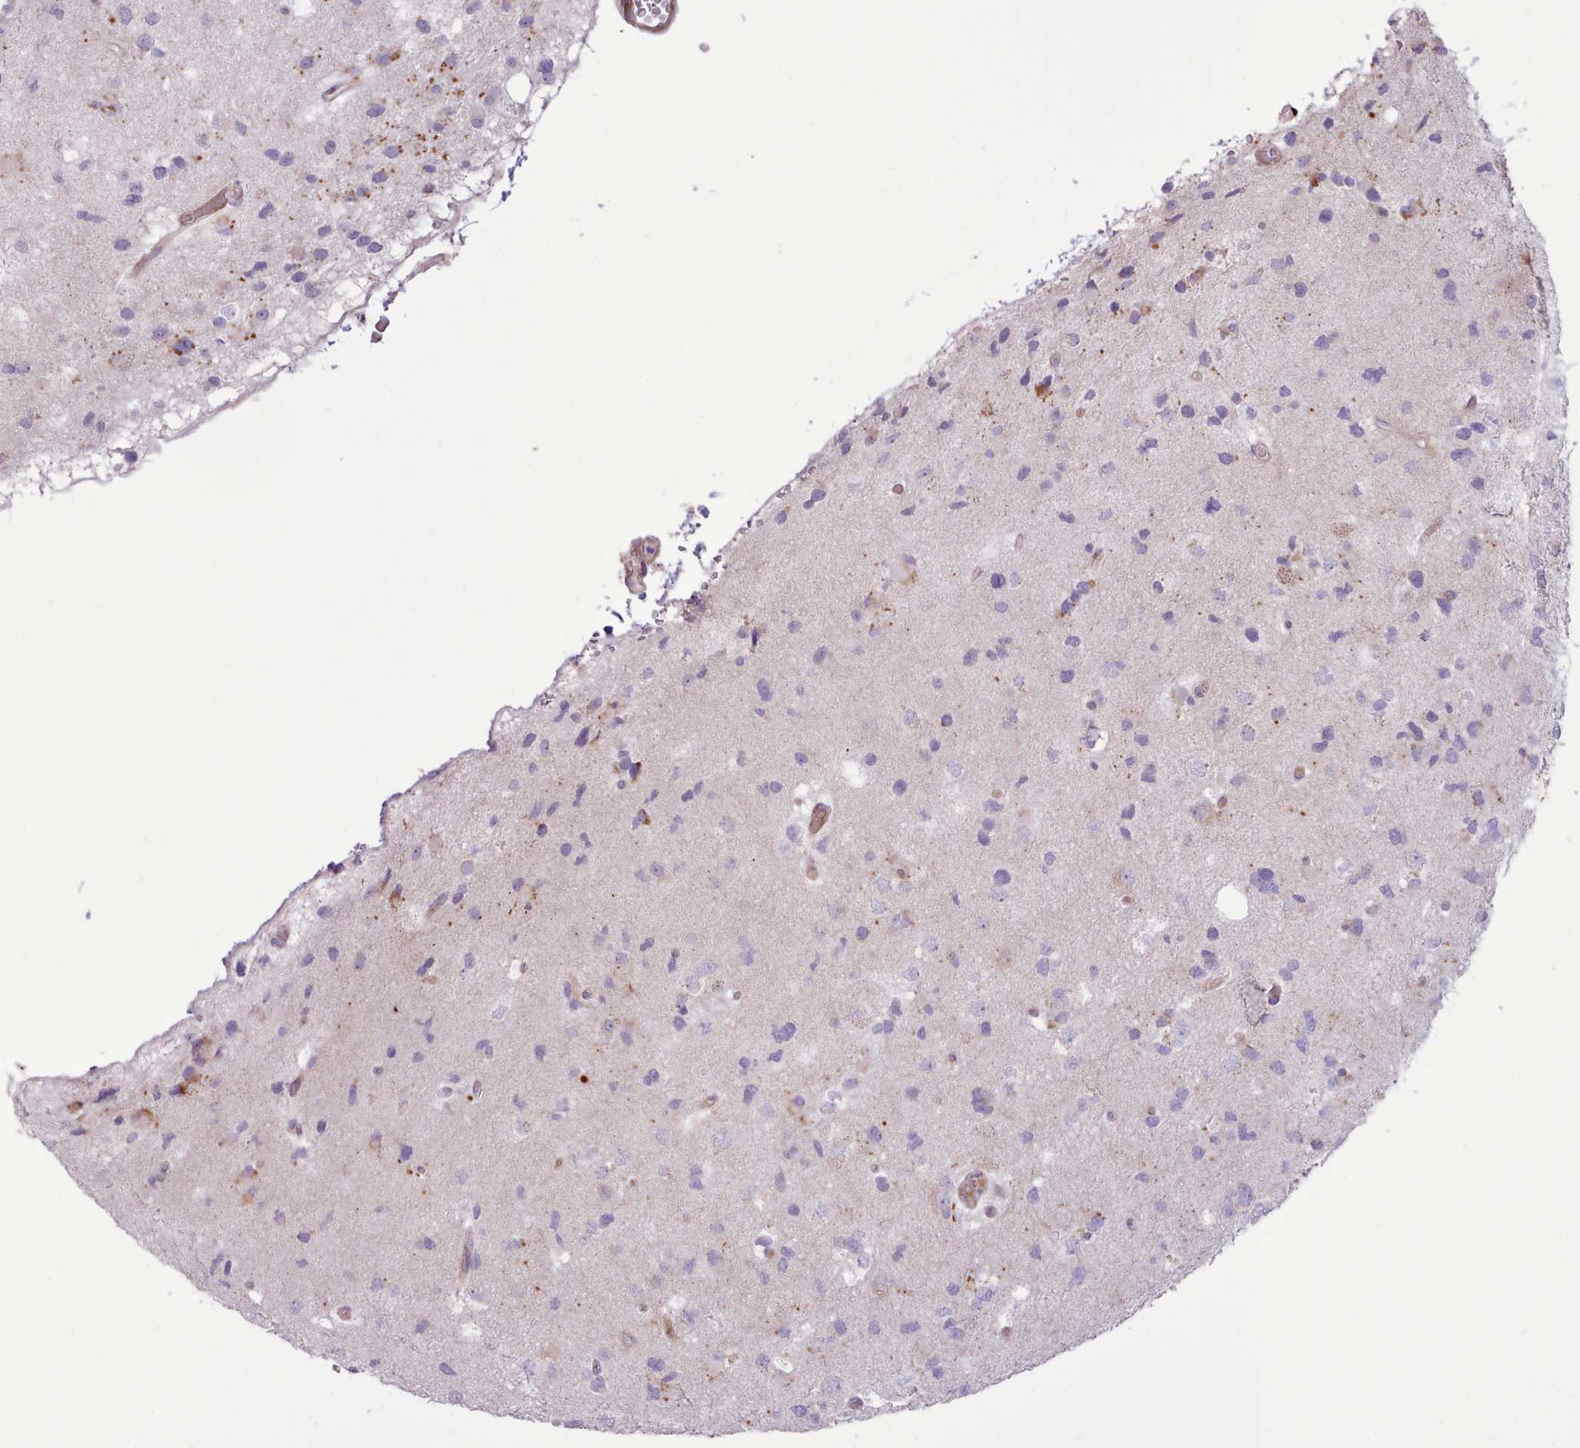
{"staining": {"intensity": "negative", "quantity": "none", "location": "none"}, "tissue": "glioma", "cell_type": "Tumor cells", "image_type": "cancer", "snomed": [{"axis": "morphology", "description": "Glioma, malignant, High grade"}, {"axis": "topography", "description": "Brain"}], "caption": "High power microscopy histopathology image of an immunohistochemistry histopathology image of glioma, revealing no significant staining in tumor cells.", "gene": "TENT4B", "patient": {"sex": "male", "age": 53}}